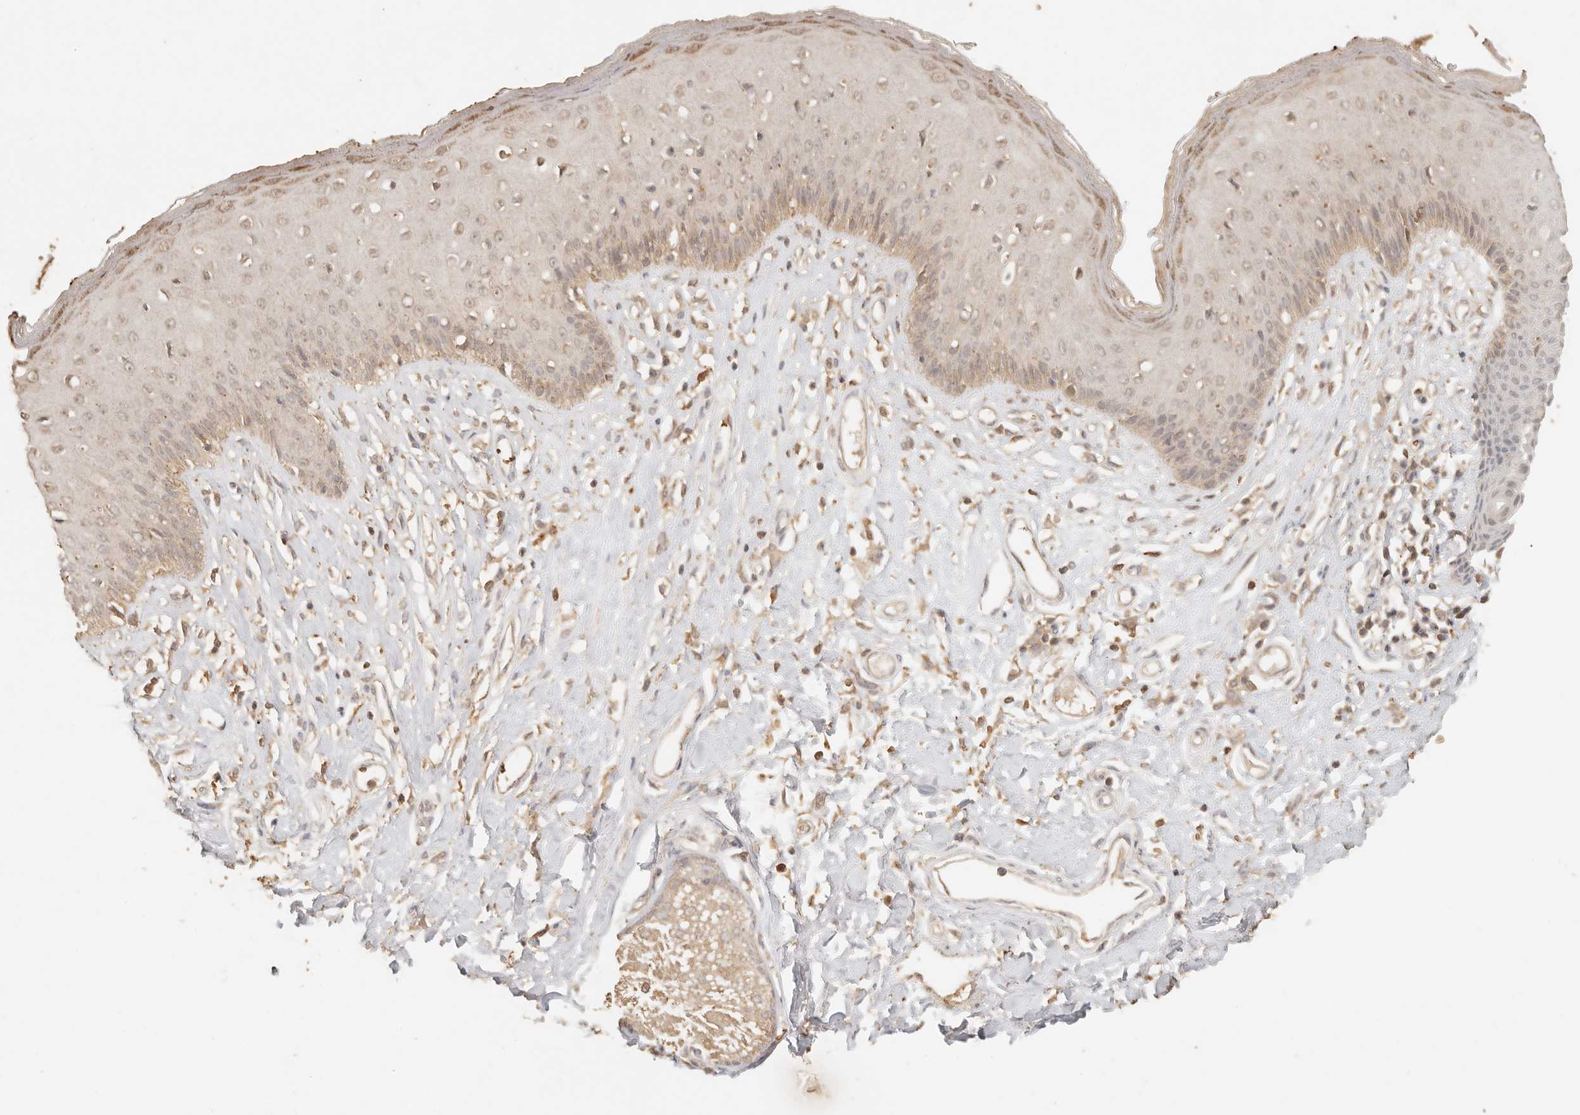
{"staining": {"intensity": "weak", "quantity": "25%-75%", "location": "cytoplasmic/membranous,nuclear"}, "tissue": "skin", "cell_type": "Epidermal cells", "image_type": "normal", "snomed": [{"axis": "morphology", "description": "Normal tissue, NOS"}, {"axis": "morphology", "description": "Squamous cell carcinoma, NOS"}, {"axis": "topography", "description": "Vulva"}], "caption": "DAB (3,3'-diaminobenzidine) immunohistochemical staining of benign skin reveals weak cytoplasmic/membranous,nuclear protein positivity in about 25%-75% of epidermal cells.", "gene": "INTS11", "patient": {"sex": "female", "age": 85}}